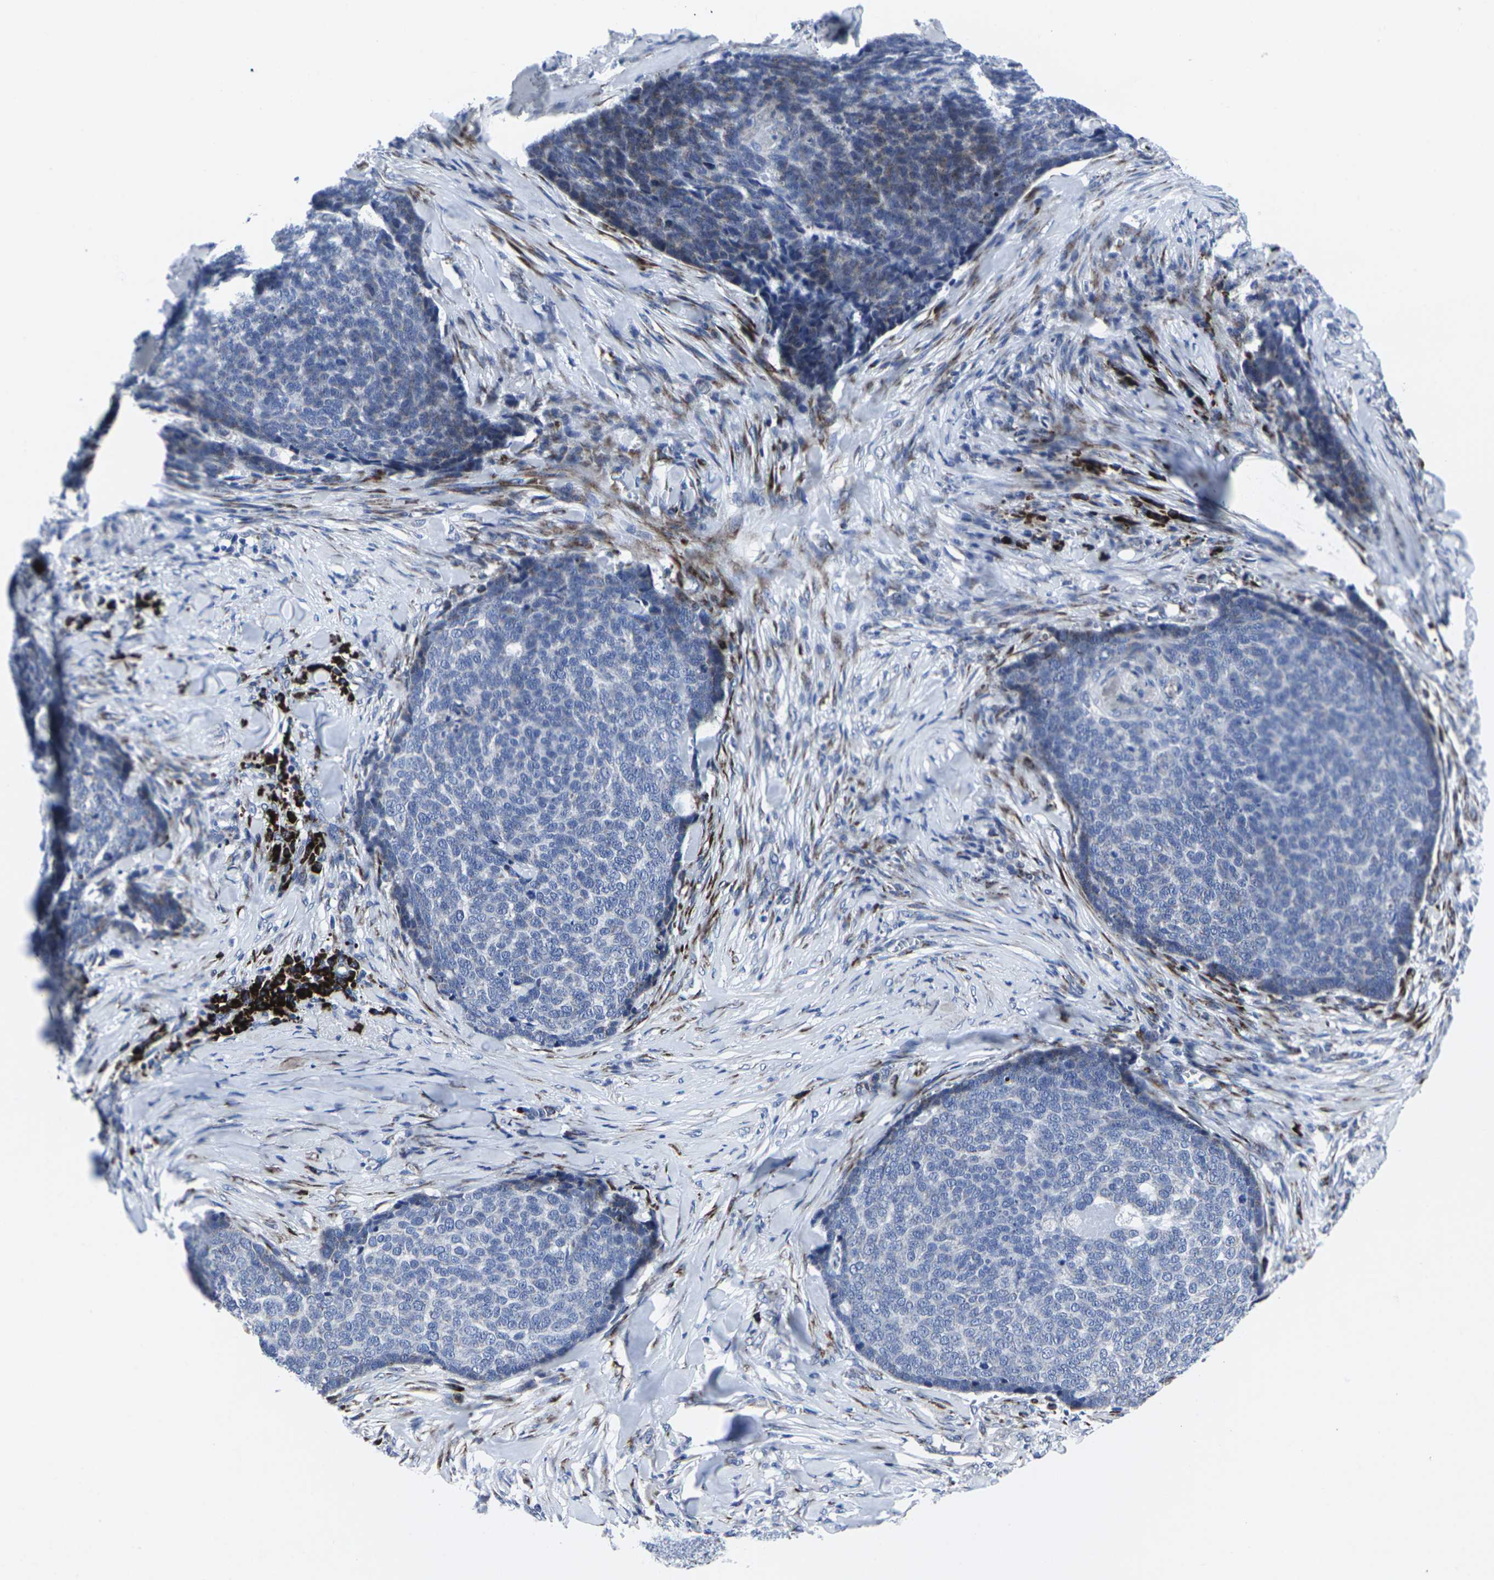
{"staining": {"intensity": "moderate", "quantity": "<25%", "location": "cytoplasmic/membranous"}, "tissue": "skin cancer", "cell_type": "Tumor cells", "image_type": "cancer", "snomed": [{"axis": "morphology", "description": "Basal cell carcinoma"}, {"axis": "topography", "description": "Skin"}], "caption": "Skin basal cell carcinoma stained with DAB immunohistochemistry (IHC) displays low levels of moderate cytoplasmic/membranous staining in about <25% of tumor cells. The protein is stained brown, and the nuclei are stained in blue (DAB IHC with brightfield microscopy, high magnification).", "gene": "RPN1", "patient": {"sex": "male", "age": 84}}